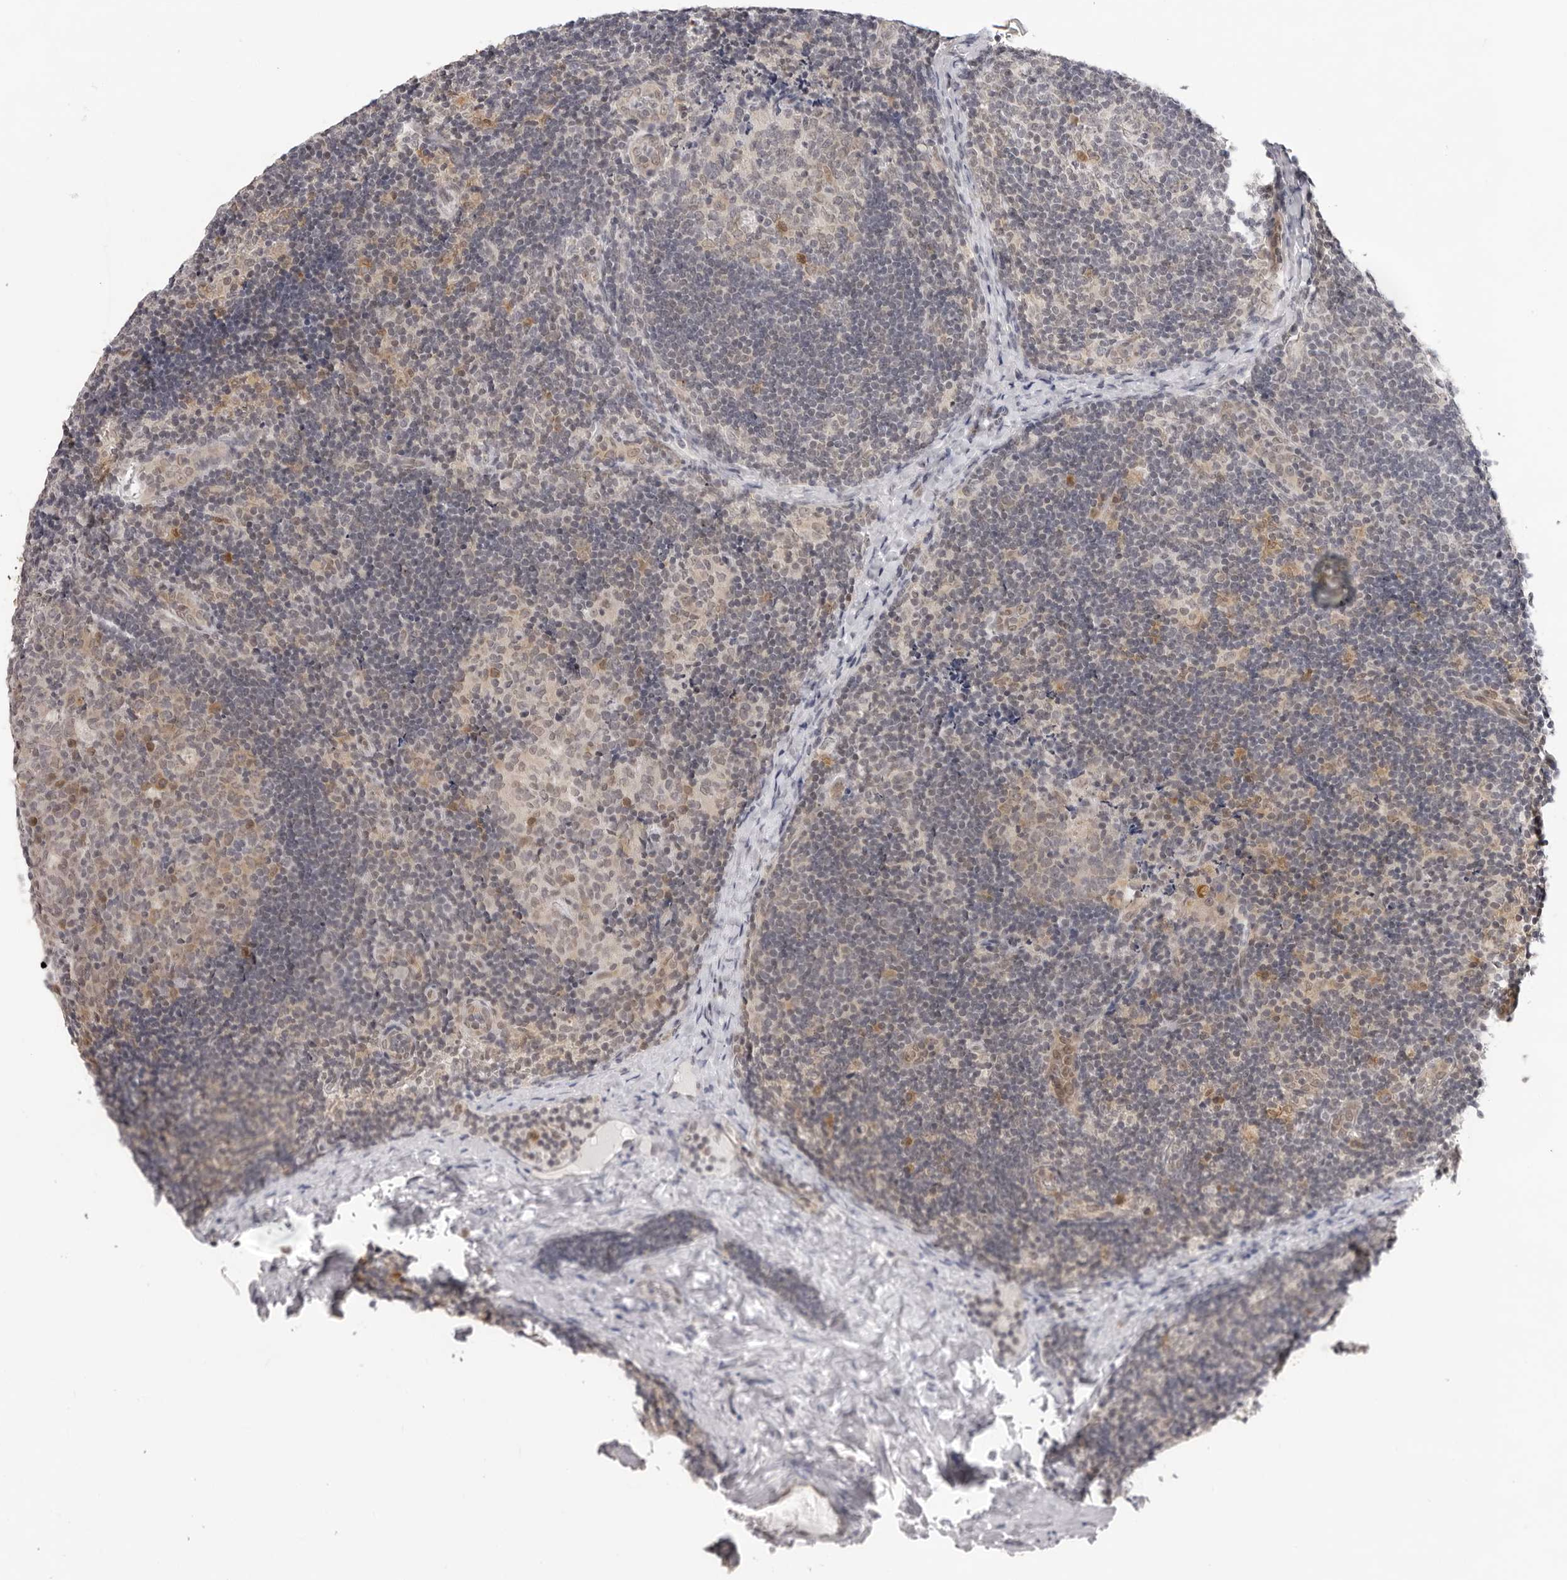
{"staining": {"intensity": "moderate", "quantity": "<25%", "location": "cytoplasmic/membranous"}, "tissue": "lymph node", "cell_type": "Germinal center cells", "image_type": "normal", "snomed": [{"axis": "morphology", "description": "Normal tissue, NOS"}, {"axis": "topography", "description": "Lymph node"}], "caption": "IHC histopathology image of unremarkable human lymph node stained for a protein (brown), which demonstrates low levels of moderate cytoplasmic/membranous expression in approximately <25% of germinal center cells.", "gene": "CASP7", "patient": {"sex": "female", "age": 14}}